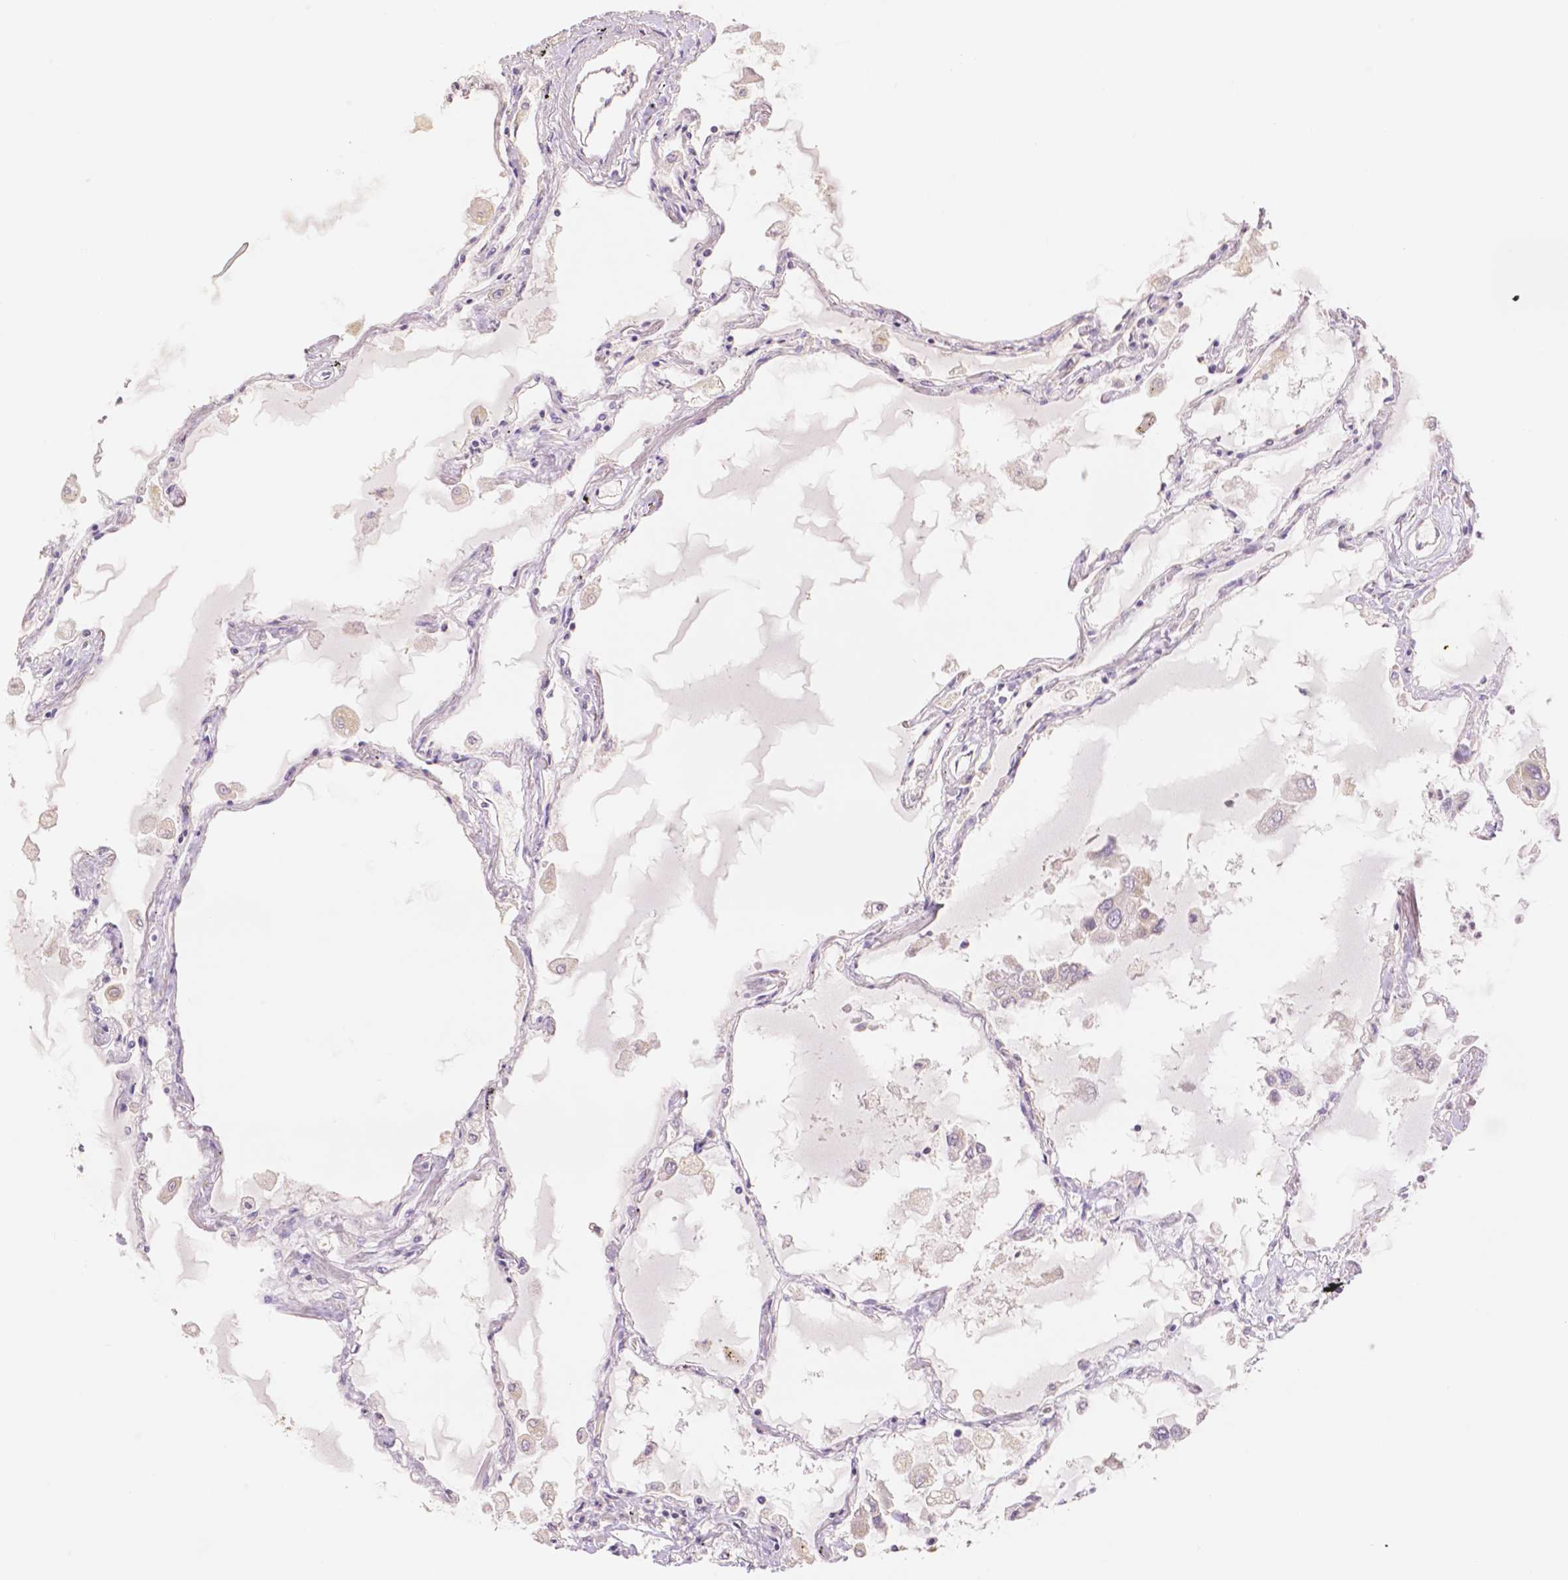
{"staining": {"intensity": "strong", "quantity": "25%-75%", "location": "cytoplasmic/membranous"}, "tissue": "lung", "cell_type": "Alveolar cells", "image_type": "normal", "snomed": [{"axis": "morphology", "description": "Normal tissue, NOS"}, {"axis": "morphology", "description": "Adenocarcinoma, NOS"}, {"axis": "topography", "description": "Cartilage tissue"}, {"axis": "topography", "description": "Lung"}], "caption": "This photomicrograph reveals IHC staining of benign lung, with high strong cytoplasmic/membranous positivity in about 25%-75% of alveolar cells.", "gene": "RHOT1", "patient": {"sex": "female", "age": 67}}